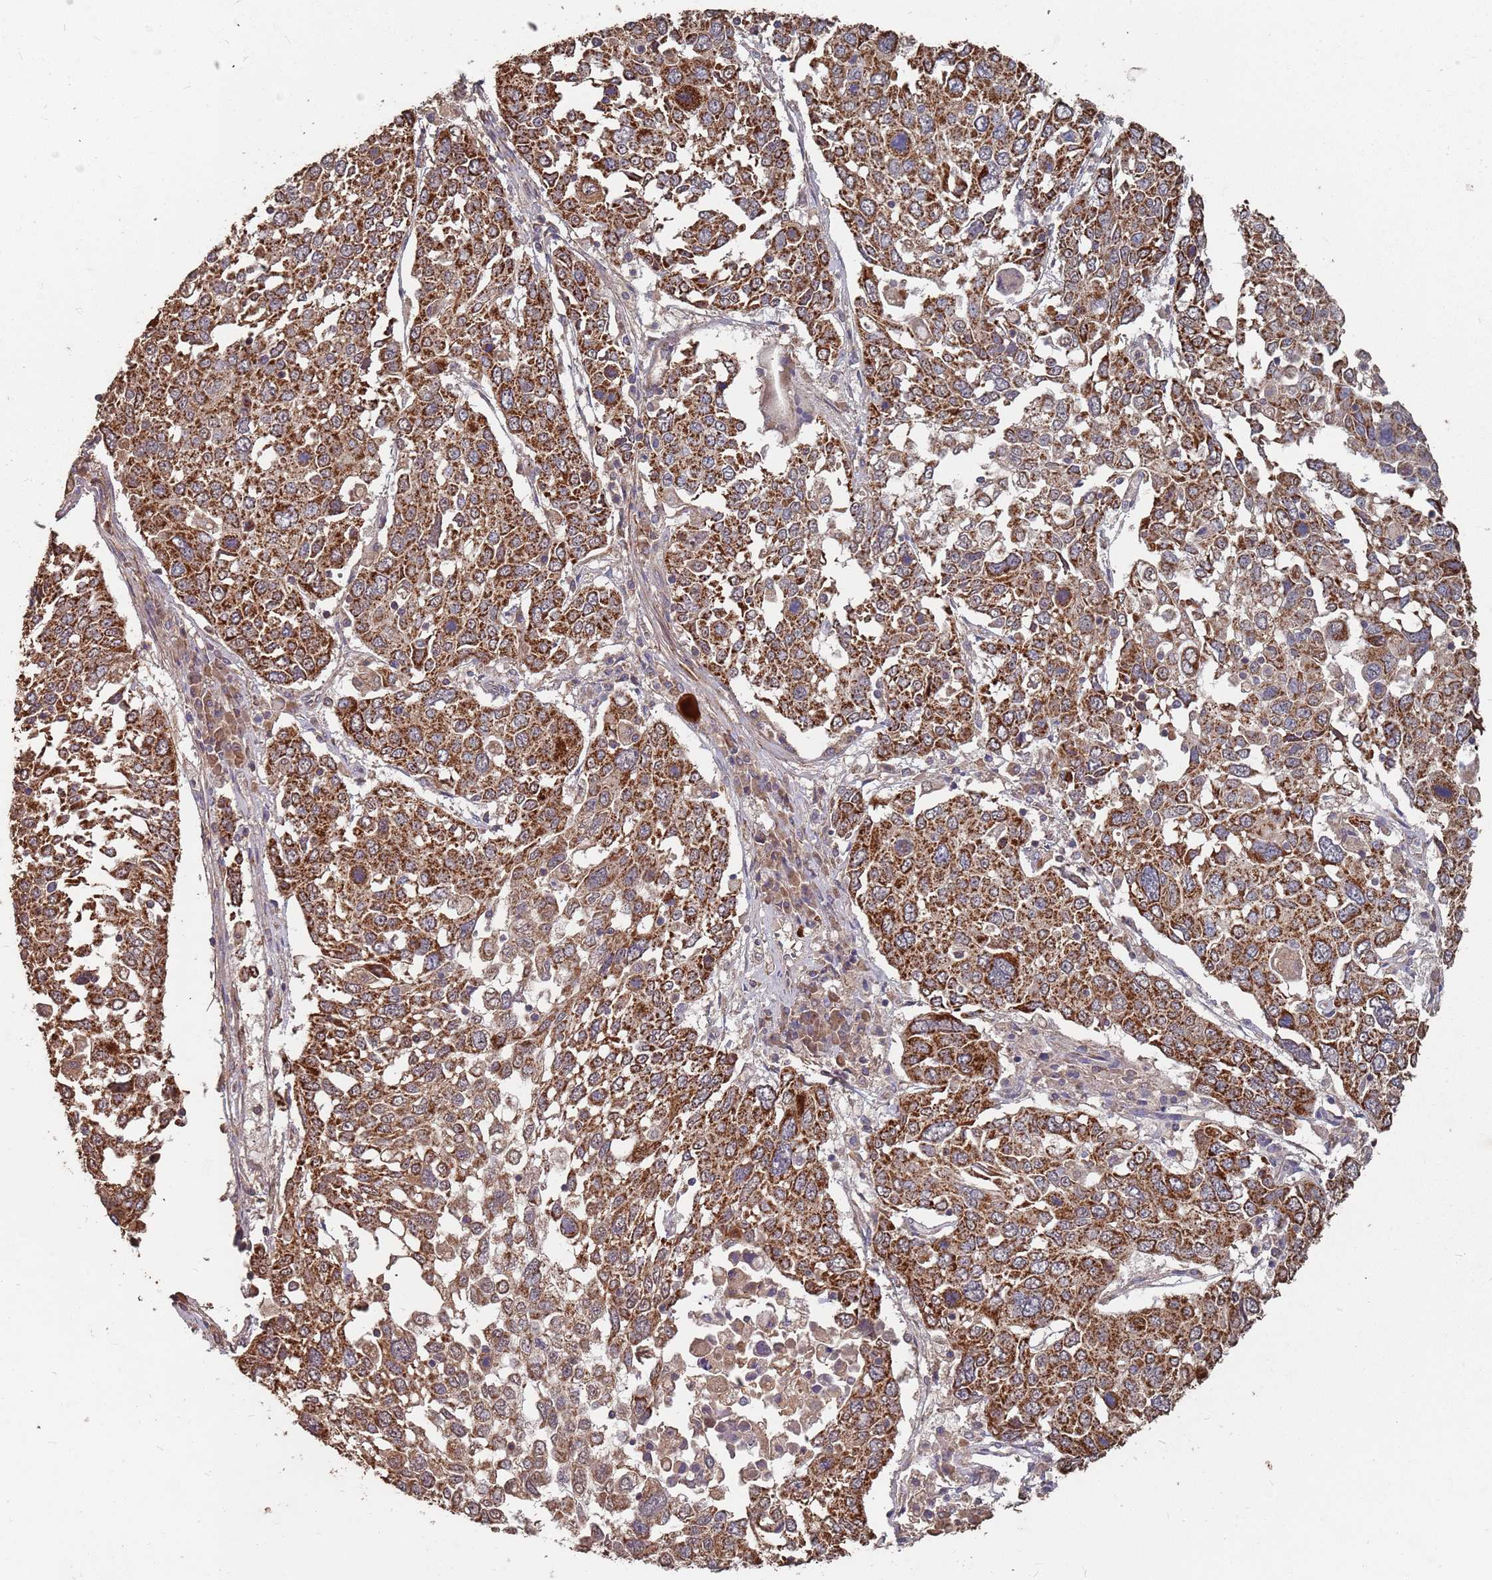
{"staining": {"intensity": "strong", "quantity": ">75%", "location": "cytoplasmic/membranous"}, "tissue": "lung cancer", "cell_type": "Tumor cells", "image_type": "cancer", "snomed": [{"axis": "morphology", "description": "Squamous cell carcinoma, NOS"}, {"axis": "topography", "description": "Lung"}], "caption": "This histopathology image demonstrates squamous cell carcinoma (lung) stained with immunohistochemistry (IHC) to label a protein in brown. The cytoplasmic/membranous of tumor cells show strong positivity for the protein. Nuclei are counter-stained blue.", "gene": "PRORP", "patient": {"sex": "male", "age": 65}}